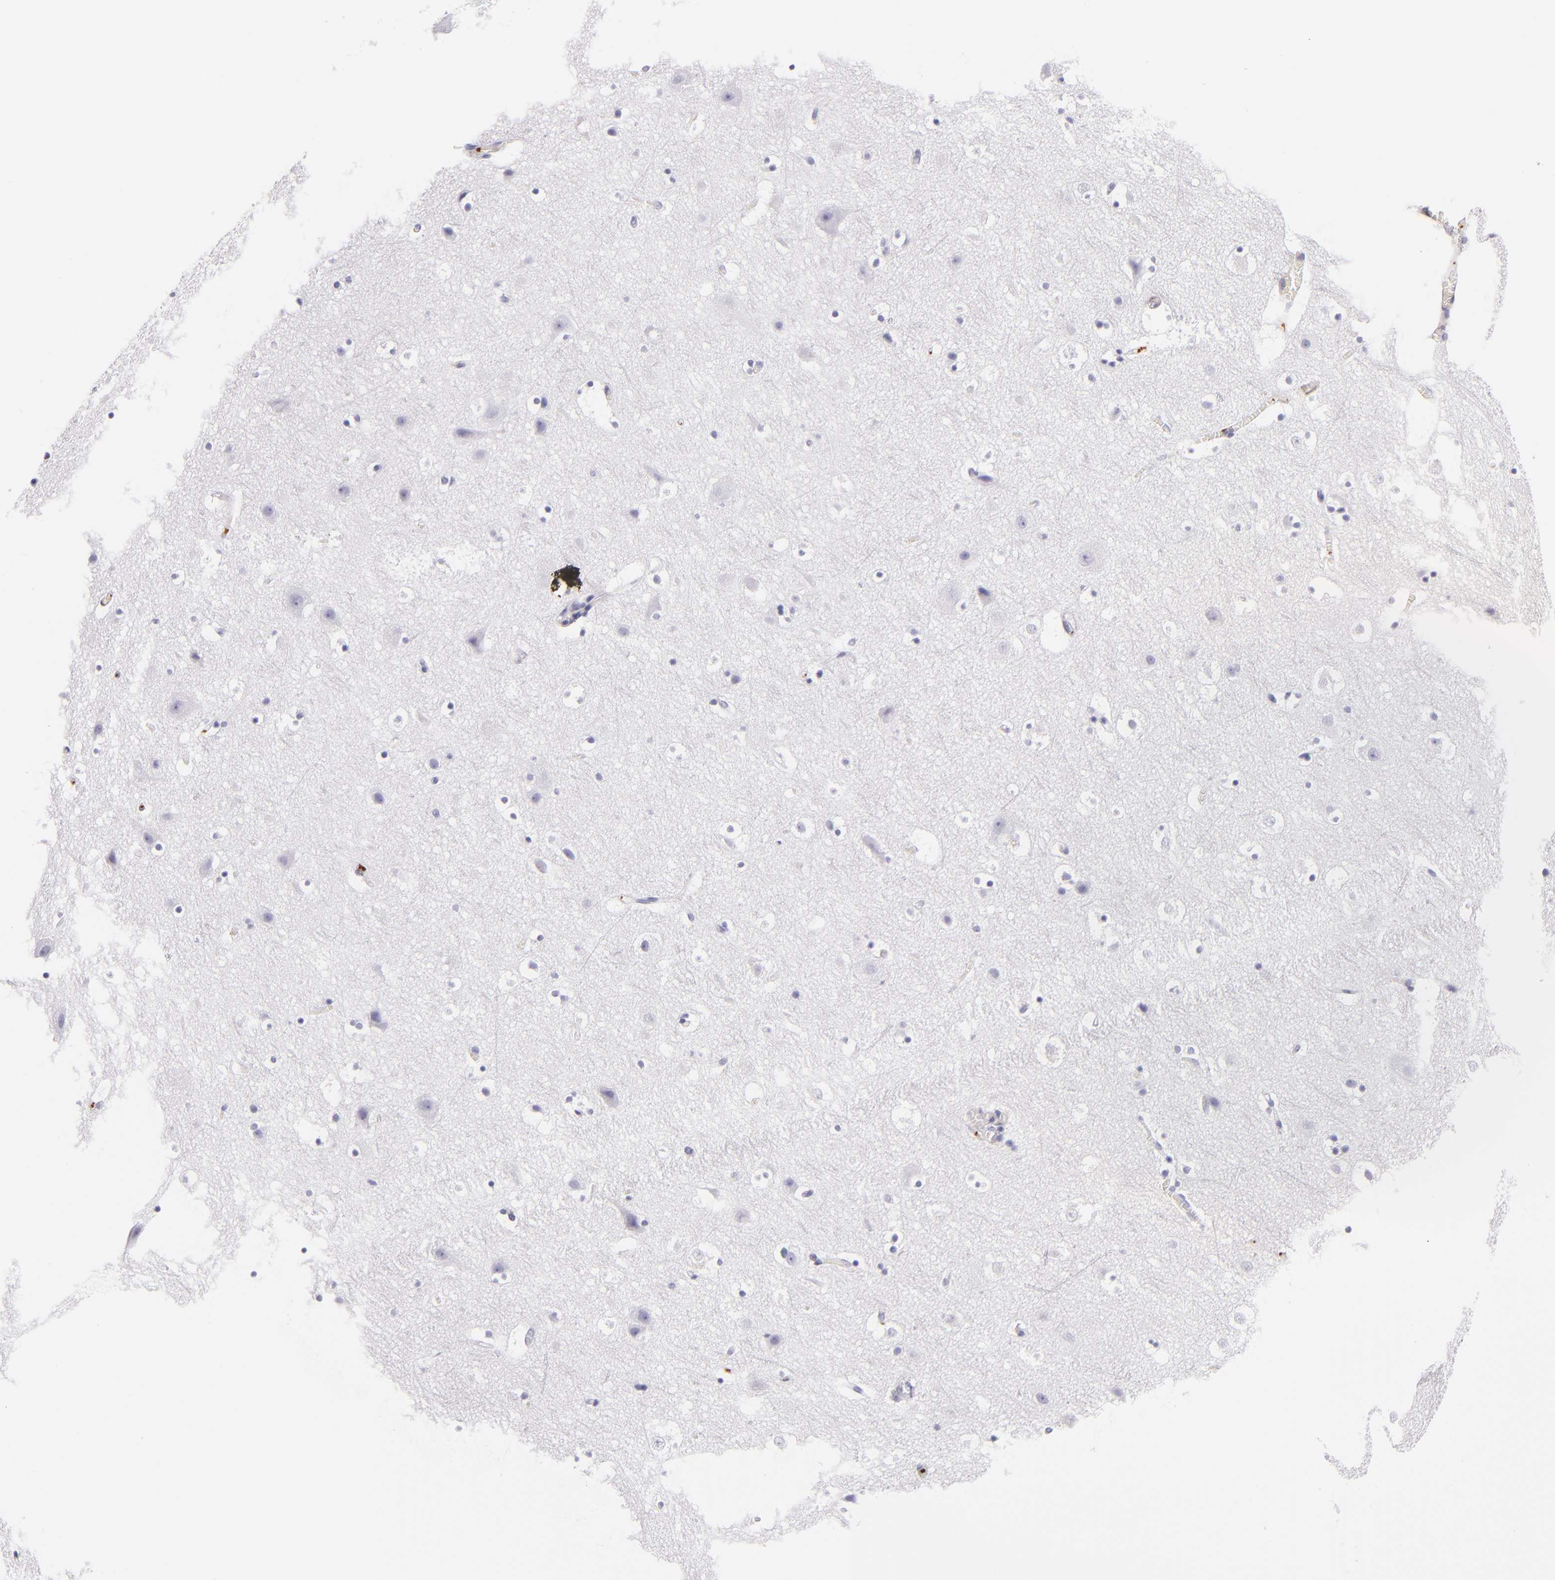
{"staining": {"intensity": "negative", "quantity": "none", "location": "none"}, "tissue": "cerebral cortex", "cell_type": "Endothelial cells", "image_type": "normal", "snomed": [{"axis": "morphology", "description": "Normal tissue, NOS"}, {"axis": "topography", "description": "Cerebral cortex"}], "caption": "Micrograph shows no significant protein positivity in endothelial cells of unremarkable cerebral cortex.", "gene": "GP1BA", "patient": {"sex": "male", "age": 45}}